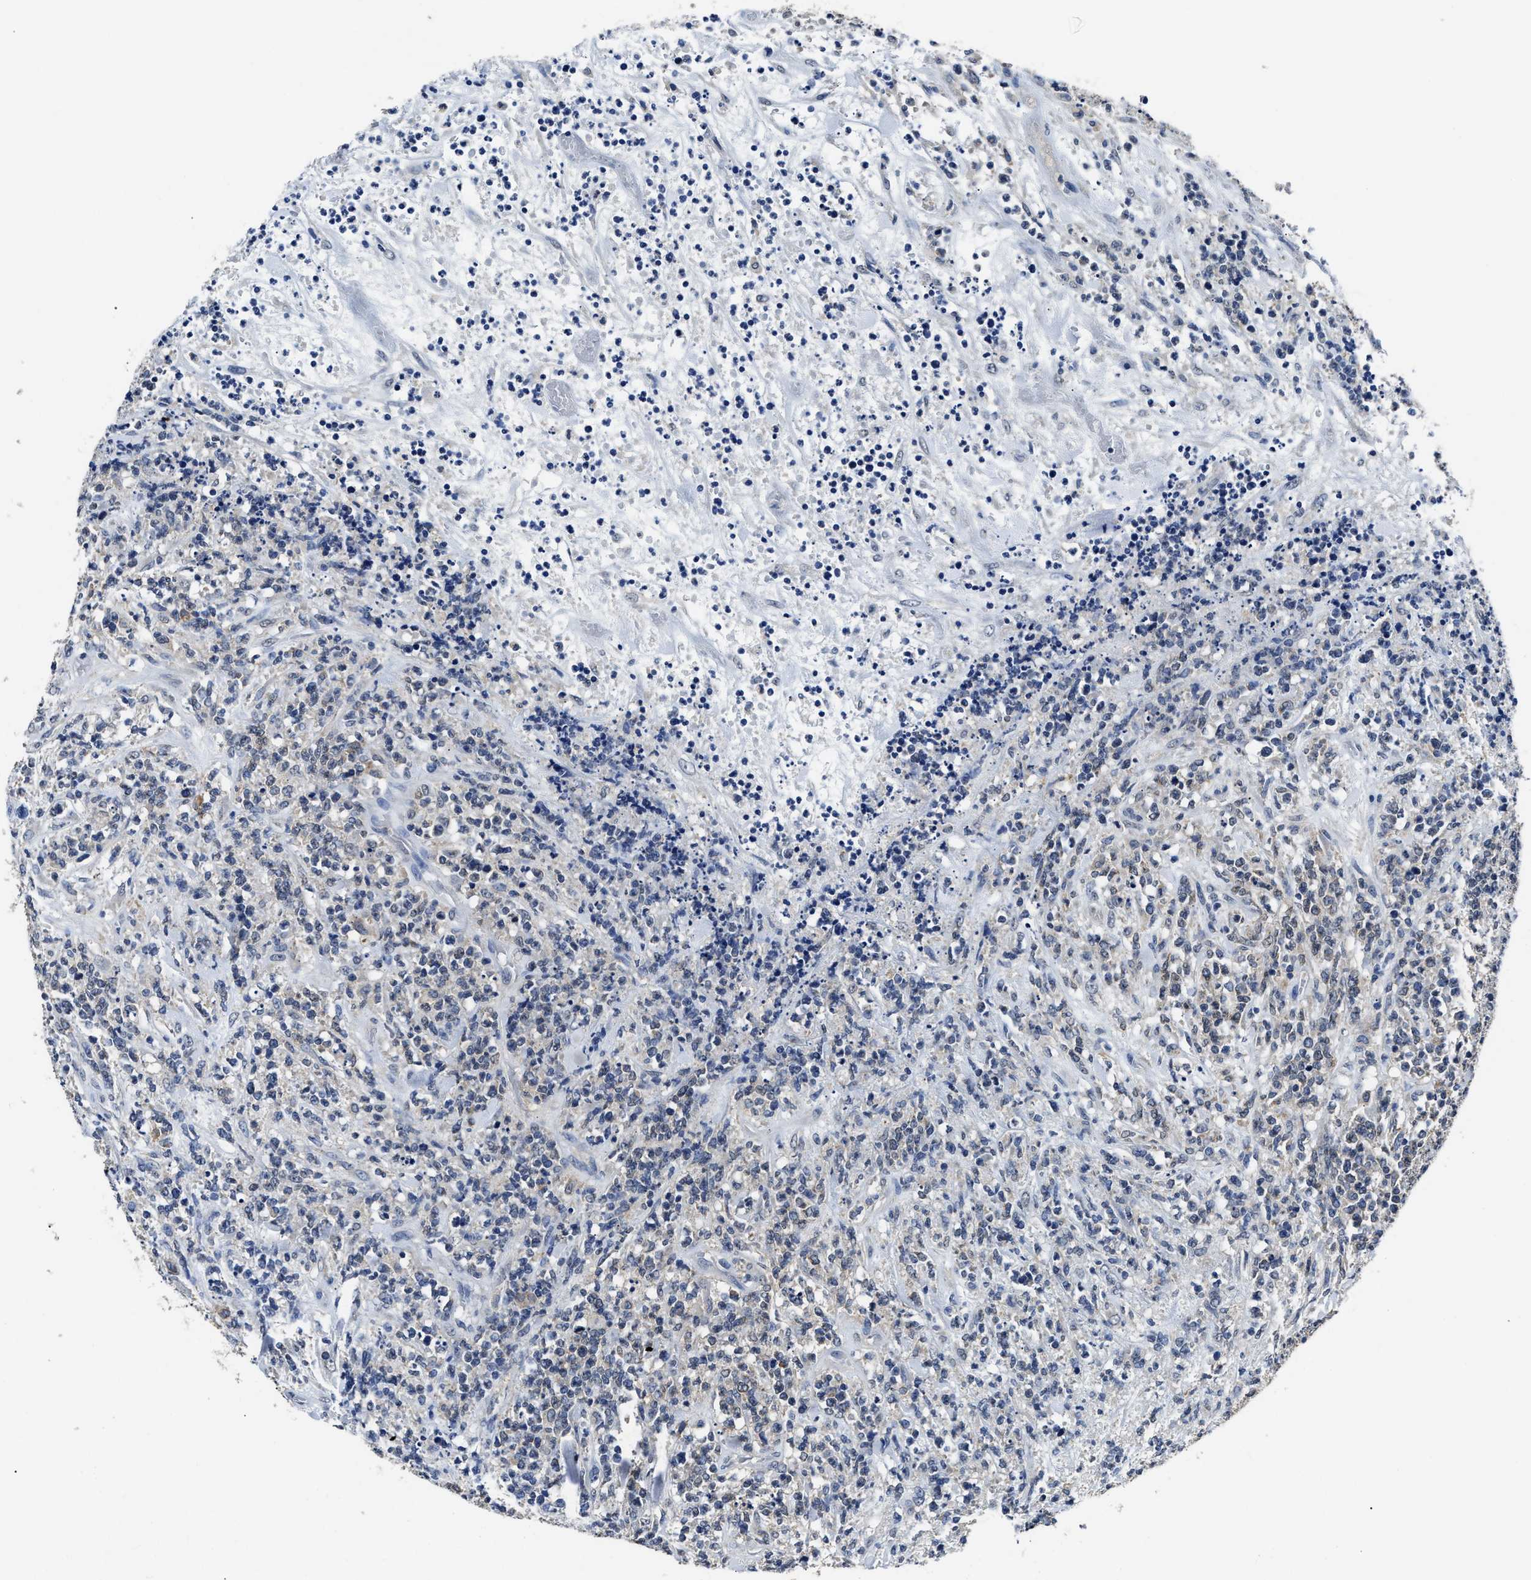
{"staining": {"intensity": "negative", "quantity": "none", "location": "none"}, "tissue": "lymphoma", "cell_type": "Tumor cells", "image_type": "cancer", "snomed": [{"axis": "morphology", "description": "Malignant lymphoma, non-Hodgkin's type, High grade"}, {"axis": "topography", "description": "Soft tissue"}], "caption": "Photomicrograph shows no protein staining in tumor cells of lymphoma tissue.", "gene": "CTNNA1", "patient": {"sex": "male", "age": 18}}